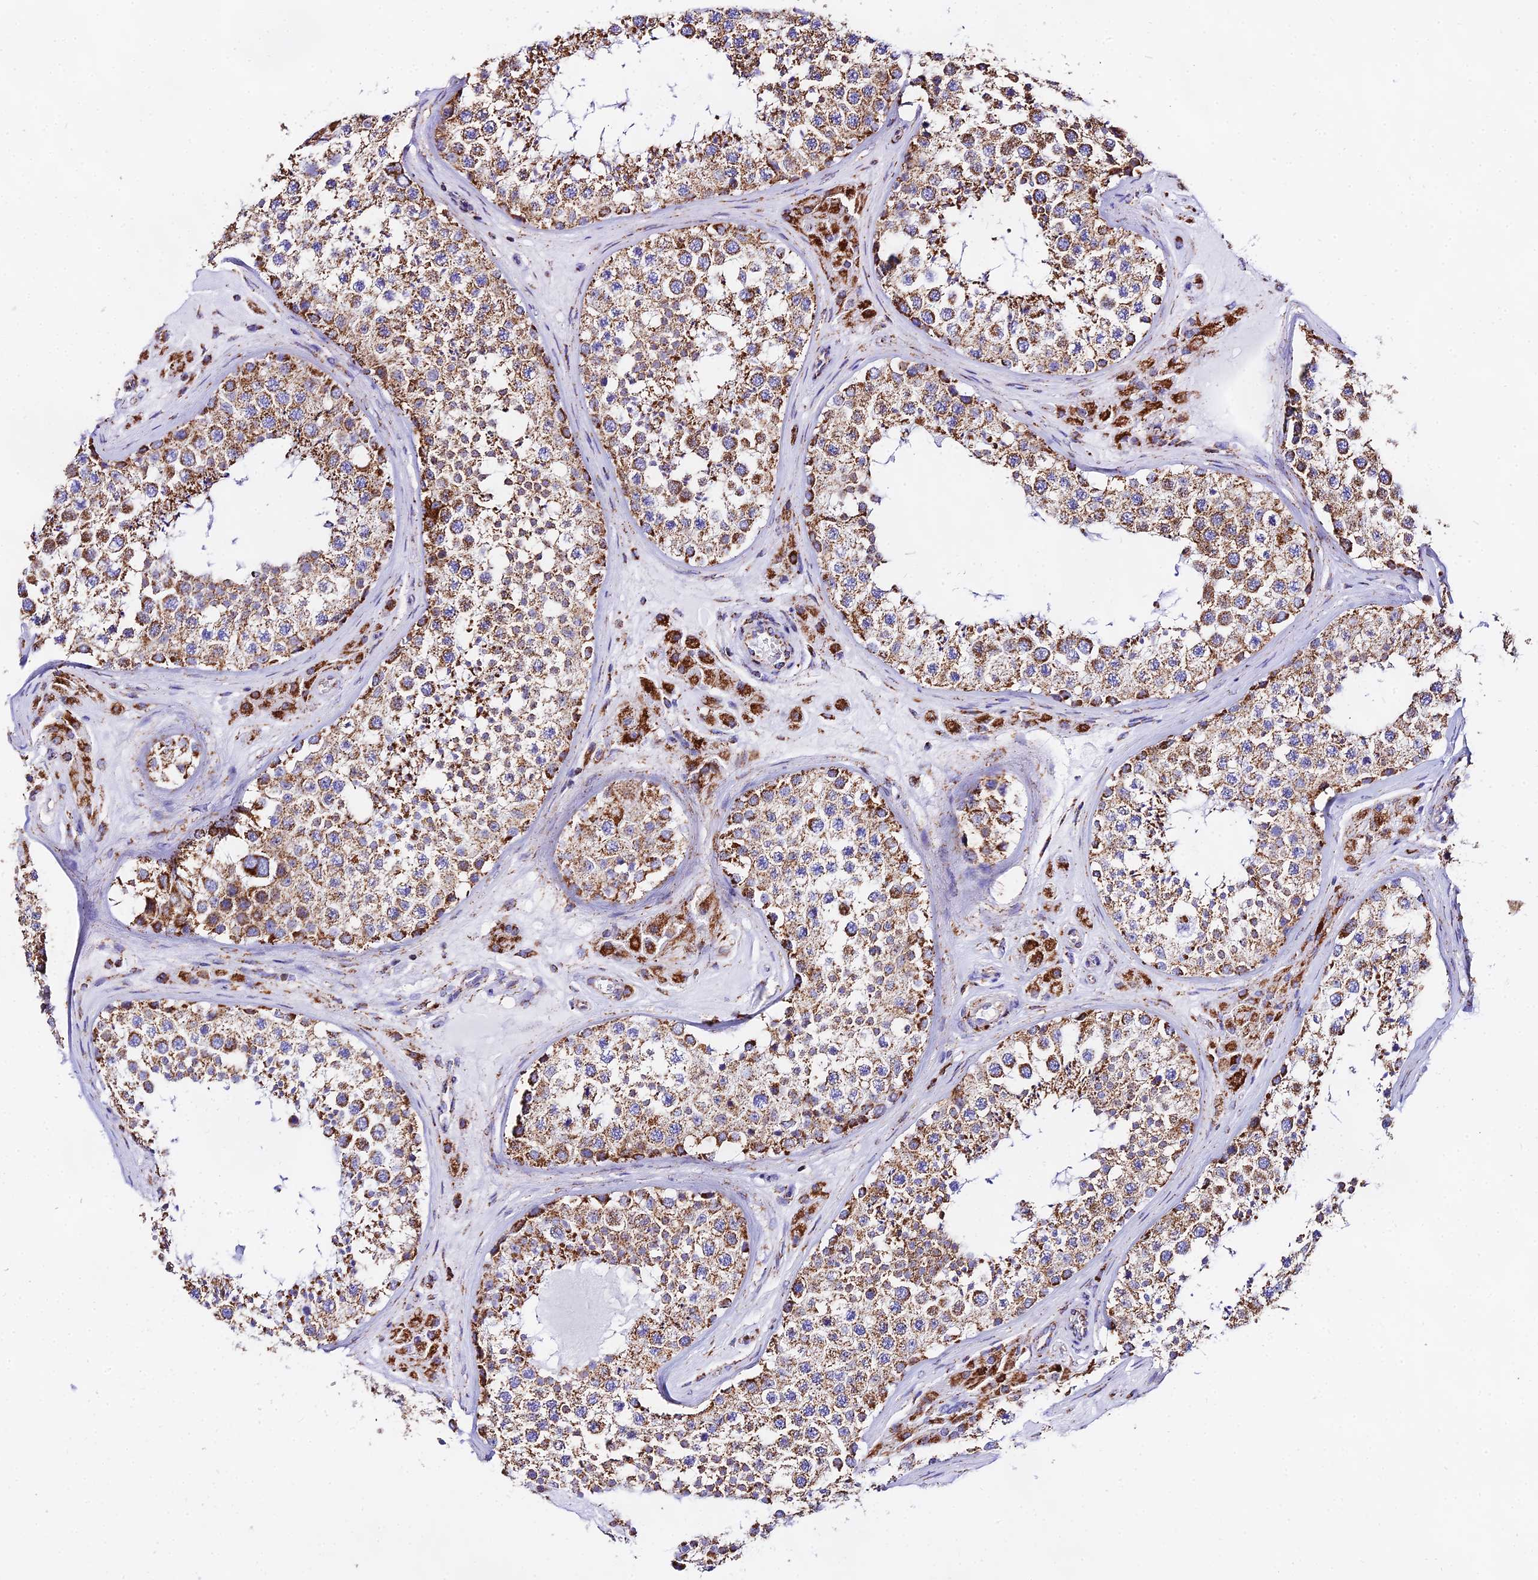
{"staining": {"intensity": "moderate", "quantity": ">75%", "location": "cytoplasmic/membranous"}, "tissue": "testis", "cell_type": "Cells in seminiferous ducts", "image_type": "normal", "snomed": [{"axis": "morphology", "description": "Normal tissue, NOS"}, {"axis": "topography", "description": "Testis"}], "caption": "IHC of benign testis displays medium levels of moderate cytoplasmic/membranous positivity in approximately >75% of cells in seminiferous ducts. (DAB (3,3'-diaminobenzidine) = brown stain, brightfield microscopy at high magnification).", "gene": "ATP5PD", "patient": {"sex": "male", "age": 46}}